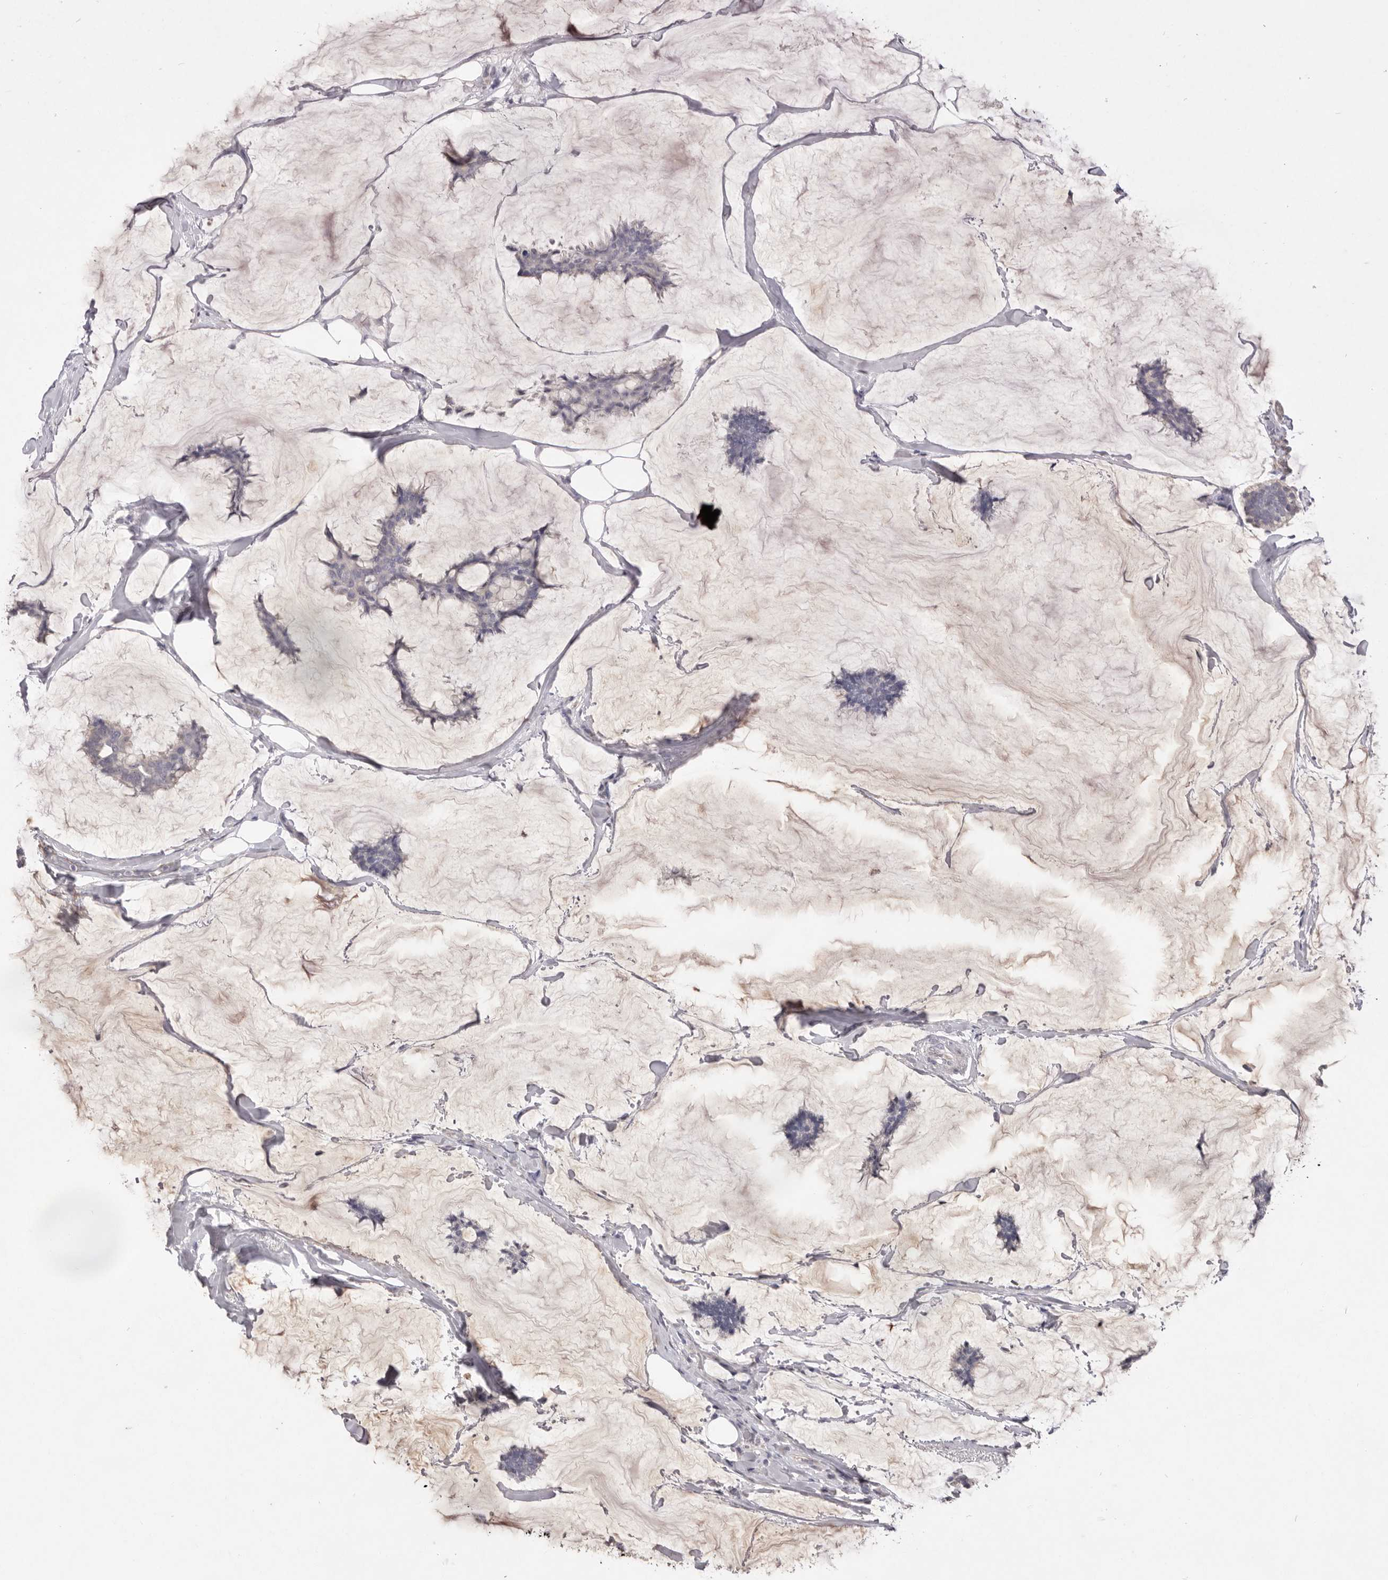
{"staining": {"intensity": "negative", "quantity": "none", "location": "none"}, "tissue": "breast cancer", "cell_type": "Tumor cells", "image_type": "cancer", "snomed": [{"axis": "morphology", "description": "Duct carcinoma"}, {"axis": "topography", "description": "Breast"}], "caption": "Tumor cells show no significant protein expression in breast cancer (intraductal carcinoma).", "gene": "ZYG11B", "patient": {"sex": "female", "age": 93}}